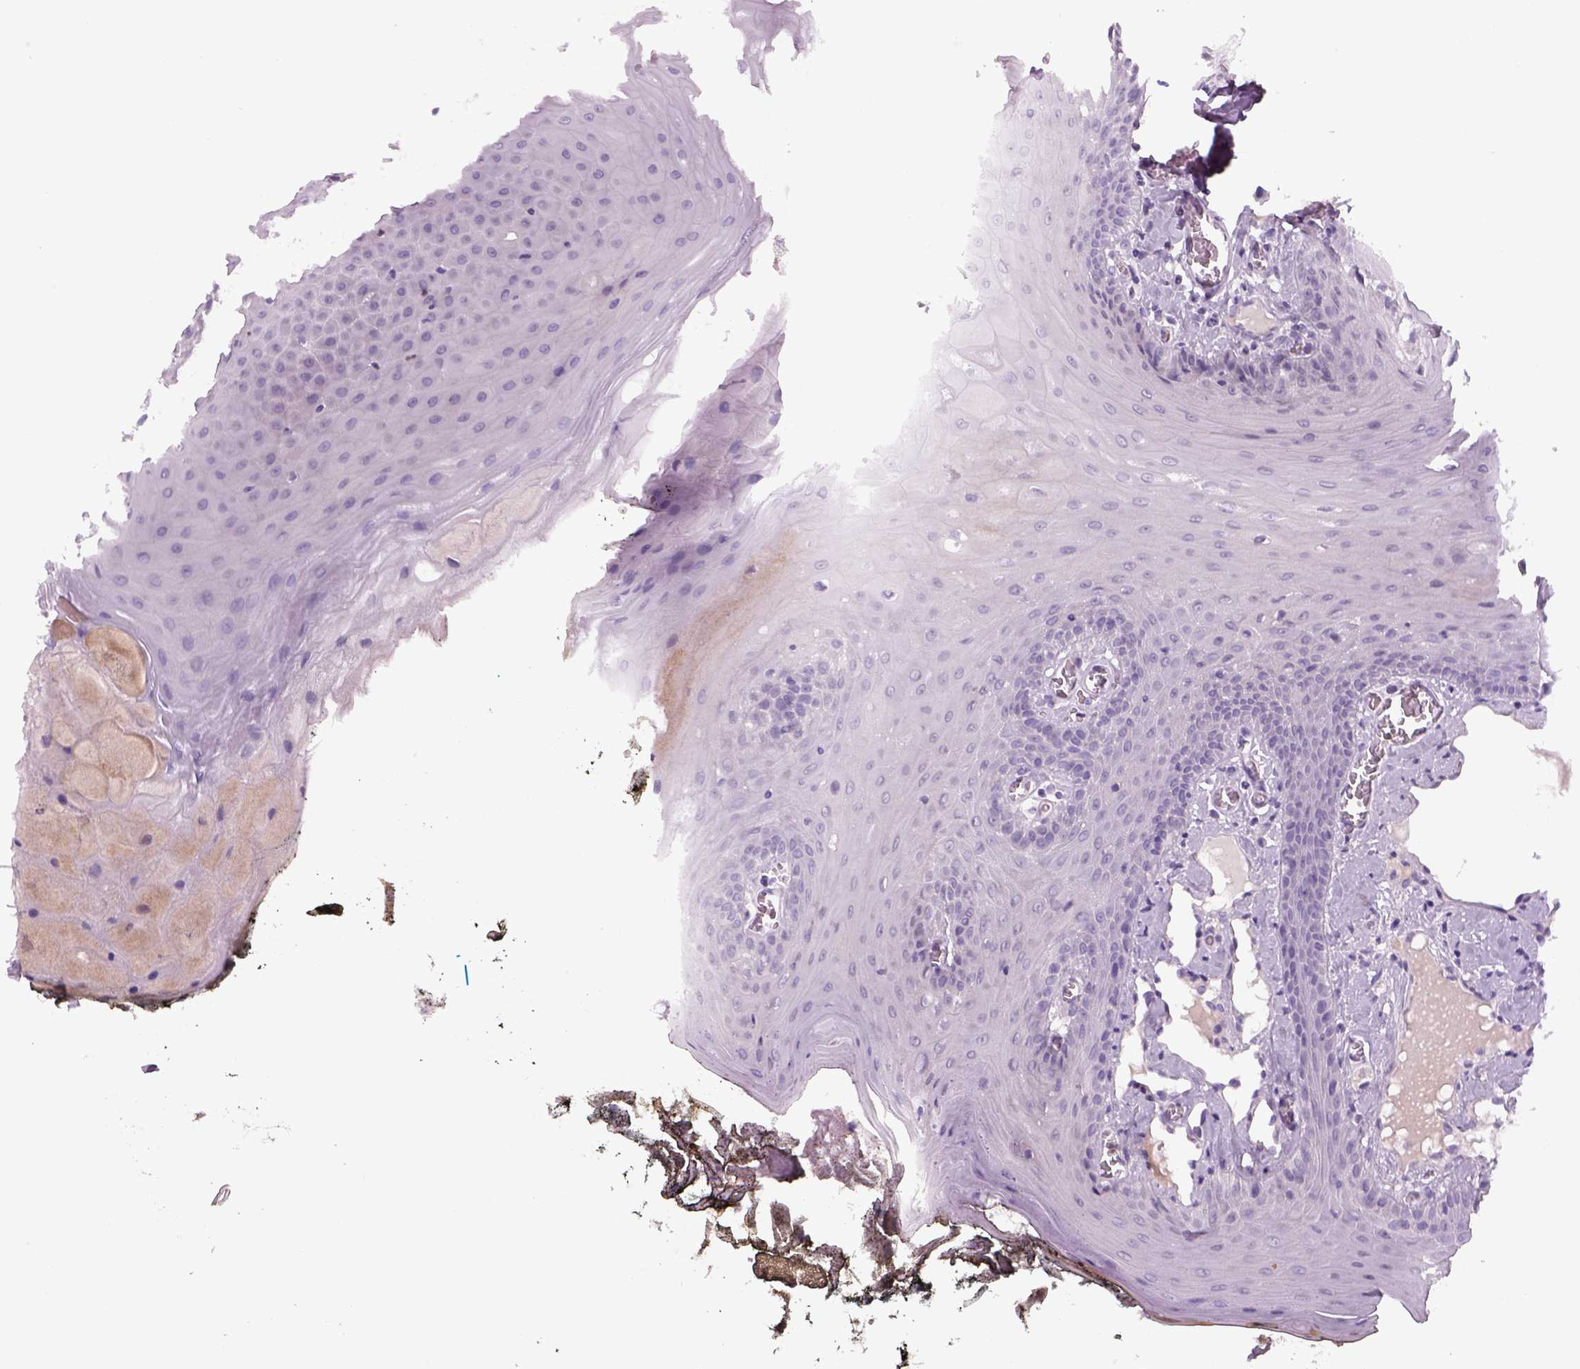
{"staining": {"intensity": "negative", "quantity": "none", "location": "none"}, "tissue": "oral mucosa", "cell_type": "Squamous epithelial cells", "image_type": "normal", "snomed": [{"axis": "morphology", "description": "Normal tissue, NOS"}, {"axis": "topography", "description": "Oral tissue"}], "caption": "Squamous epithelial cells show no significant protein staining in normal oral mucosa.", "gene": "MDH1B", "patient": {"sex": "male", "age": 9}}